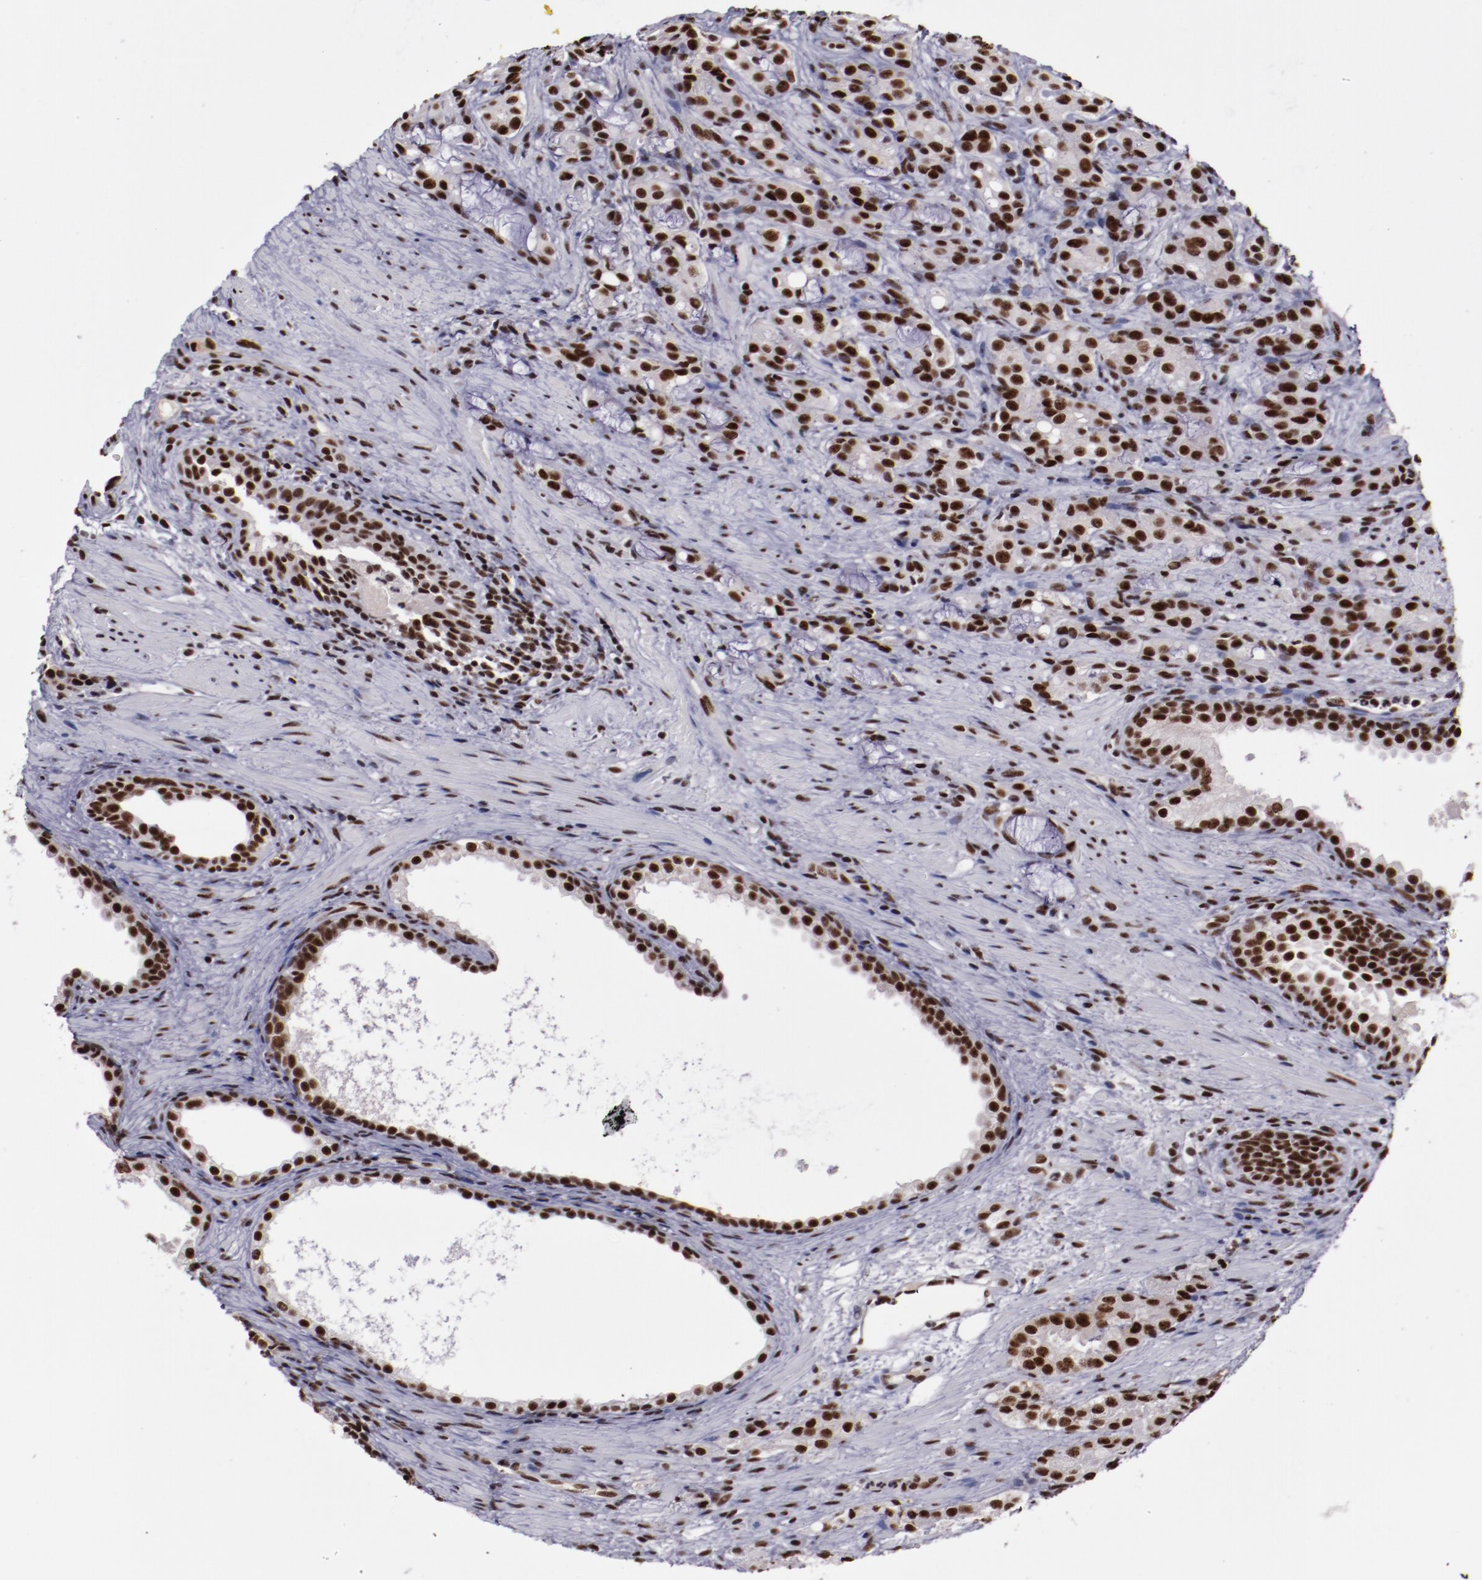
{"staining": {"intensity": "strong", "quantity": ">75%", "location": "nuclear"}, "tissue": "prostate cancer", "cell_type": "Tumor cells", "image_type": "cancer", "snomed": [{"axis": "morphology", "description": "Adenocarcinoma, High grade"}, {"axis": "topography", "description": "Prostate"}], "caption": "Protein staining of prostate cancer (high-grade adenocarcinoma) tissue displays strong nuclear expression in about >75% of tumor cells. Immunohistochemistry (ihc) stains the protein of interest in brown and the nuclei are stained blue.", "gene": "ERH", "patient": {"sex": "male", "age": 72}}